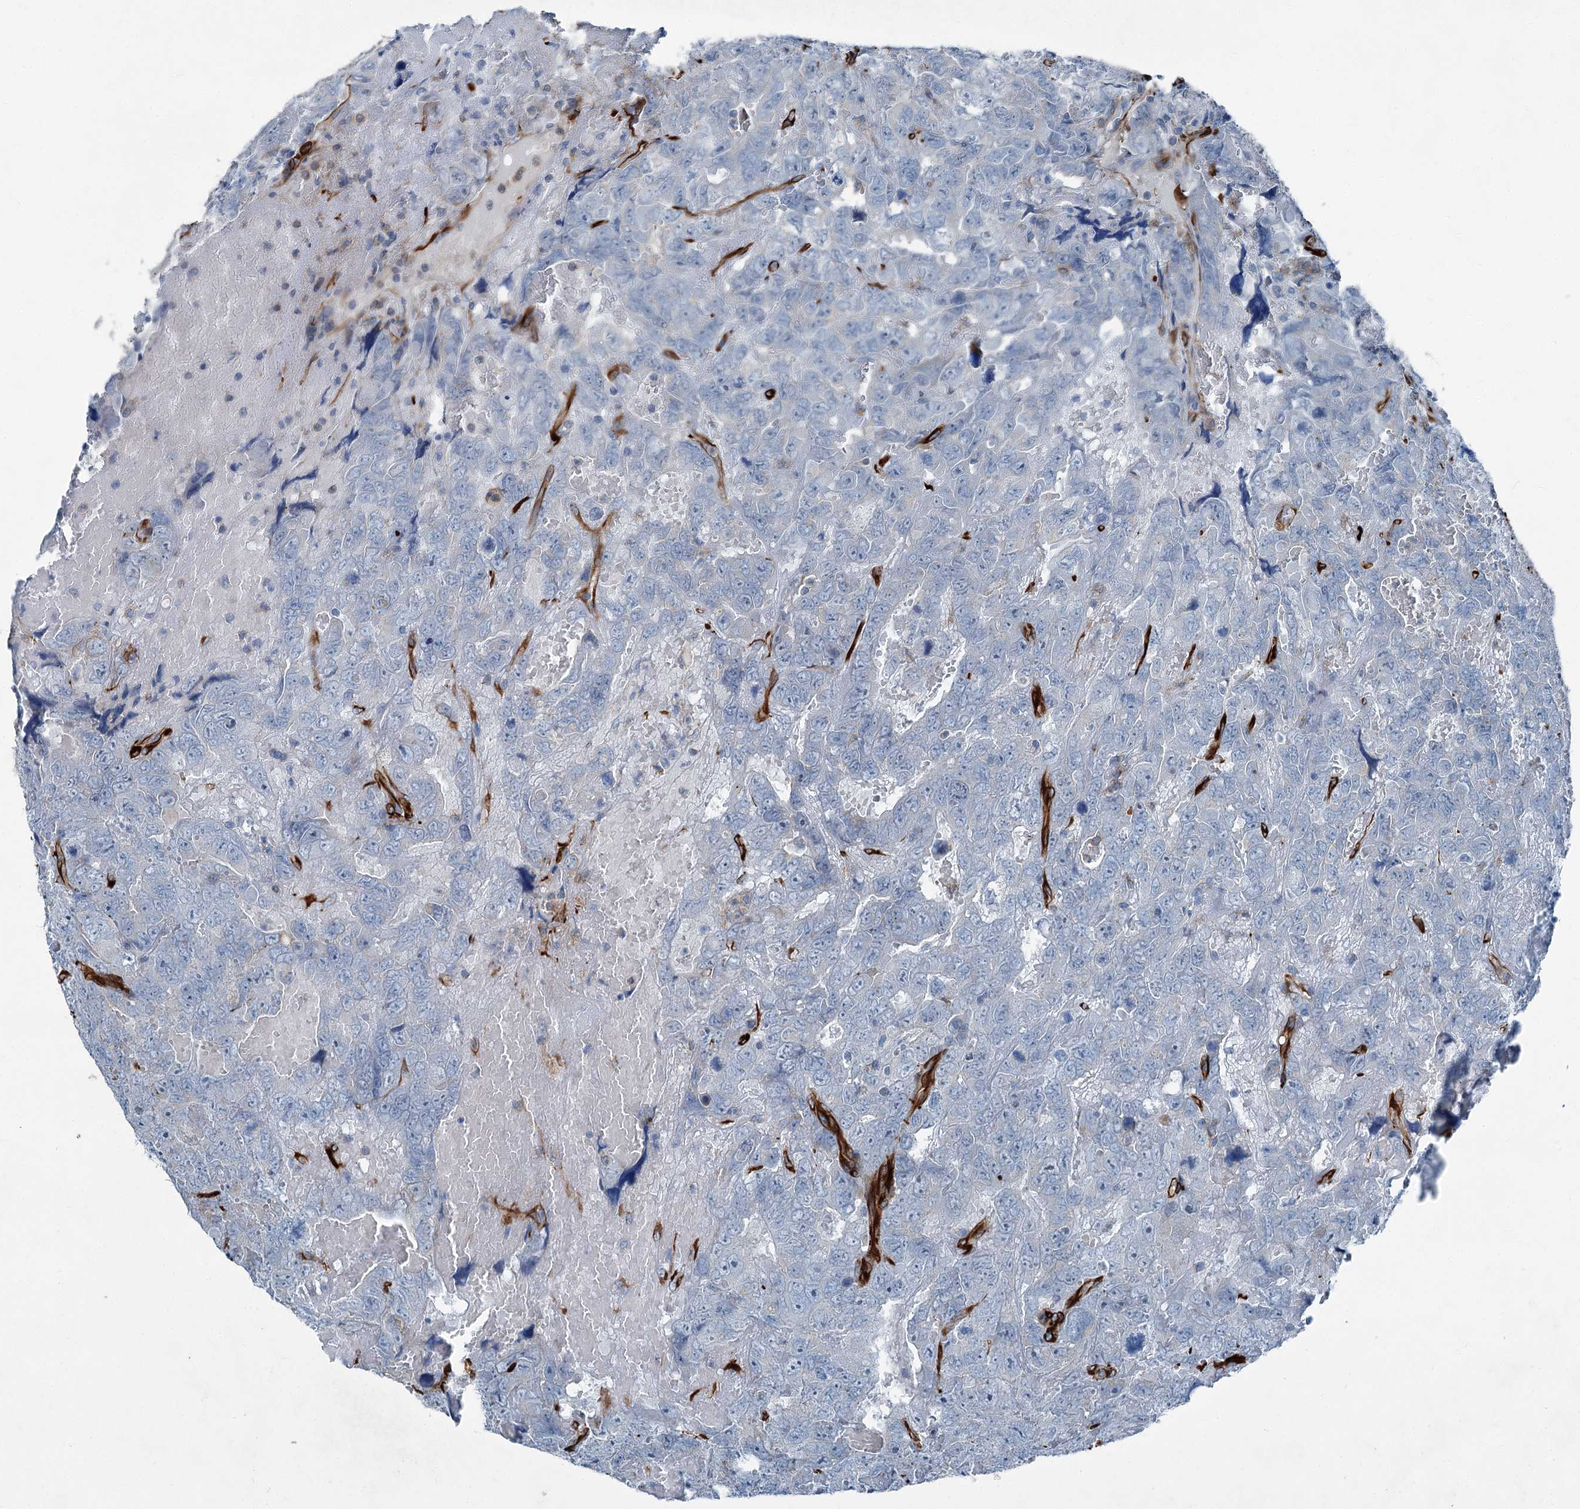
{"staining": {"intensity": "negative", "quantity": "none", "location": "none"}, "tissue": "testis cancer", "cell_type": "Tumor cells", "image_type": "cancer", "snomed": [{"axis": "morphology", "description": "Carcinoma, Embryonal, NOS"}, {"axis": "topography", "description": "Testis"}], "caption": "An immunohistochemistry photomicrograph of testis embryonal carcinoma is shown. There is no staining in tumor cells of testis embryonal carcinoma. The staining is performed using DAB brown chromogen with nuclei counter-stained in using hematoxylin.", "gene": "AXL", "patient": {"sex": "male", "age": 45}}